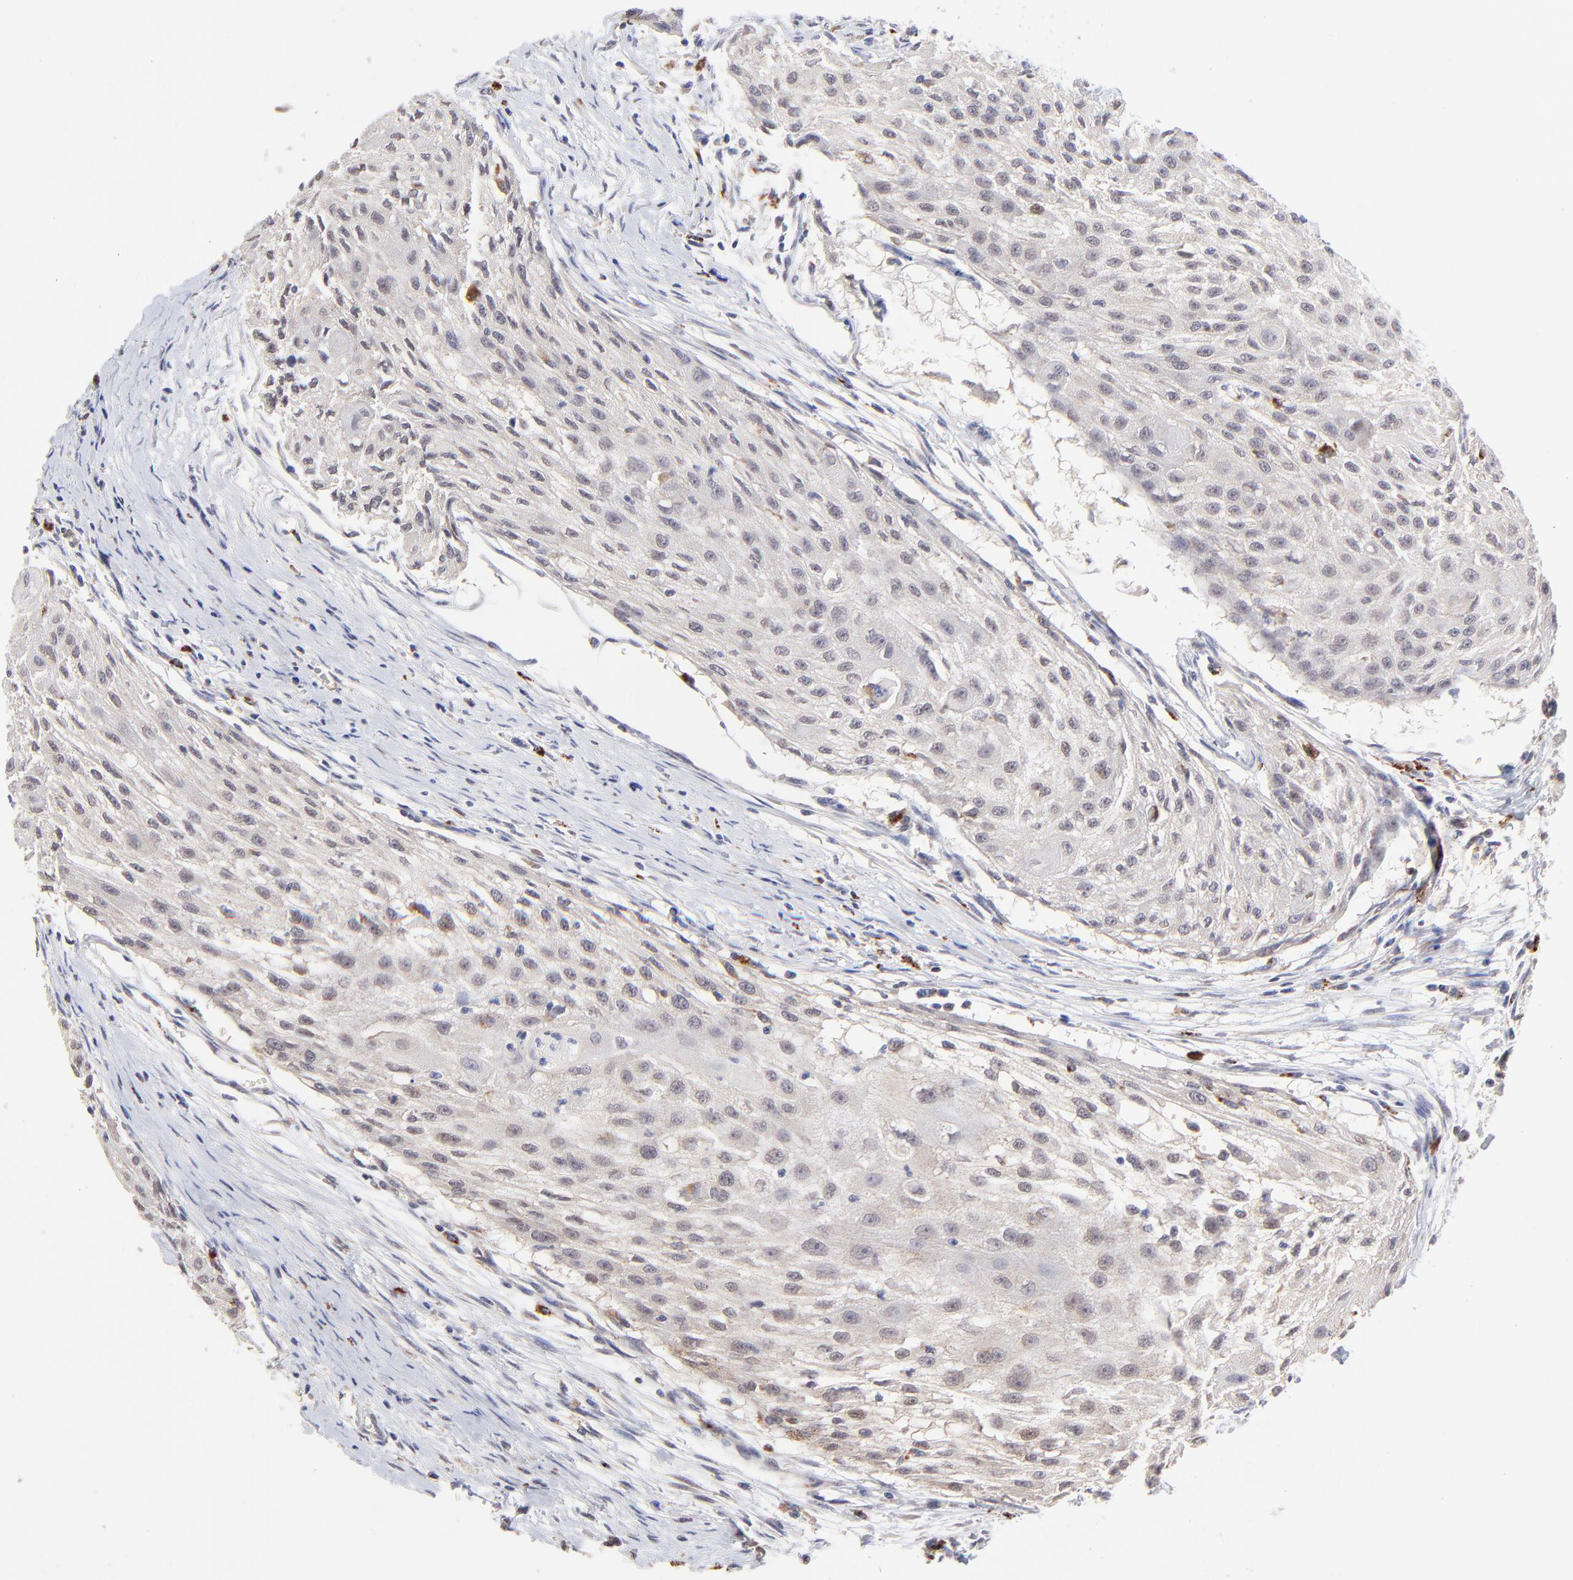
{"staining": {"intensity": "weak", "quantity": "25%-75%", "location": "cytoplasmic/membranous"}, "tissue": "head and neck cancer", "cell_type": "Tumor cells", "image_type": "cancer", "snomed": [{"axis": "morphology", "description": "Squamous cell carcinoma, NOS"}, {"axis": "topography", "description": "Head-Neck"}], "caption": "Human head and neck cancer (squamous cell carcinoma) stained for a protein (brown) reveals weak cytoplasmic/membranous positive positivity in approximately 25%-75% of tumor cells.", "gene": "PDE4B", "patient": {"sex": "male", "age": 64}}